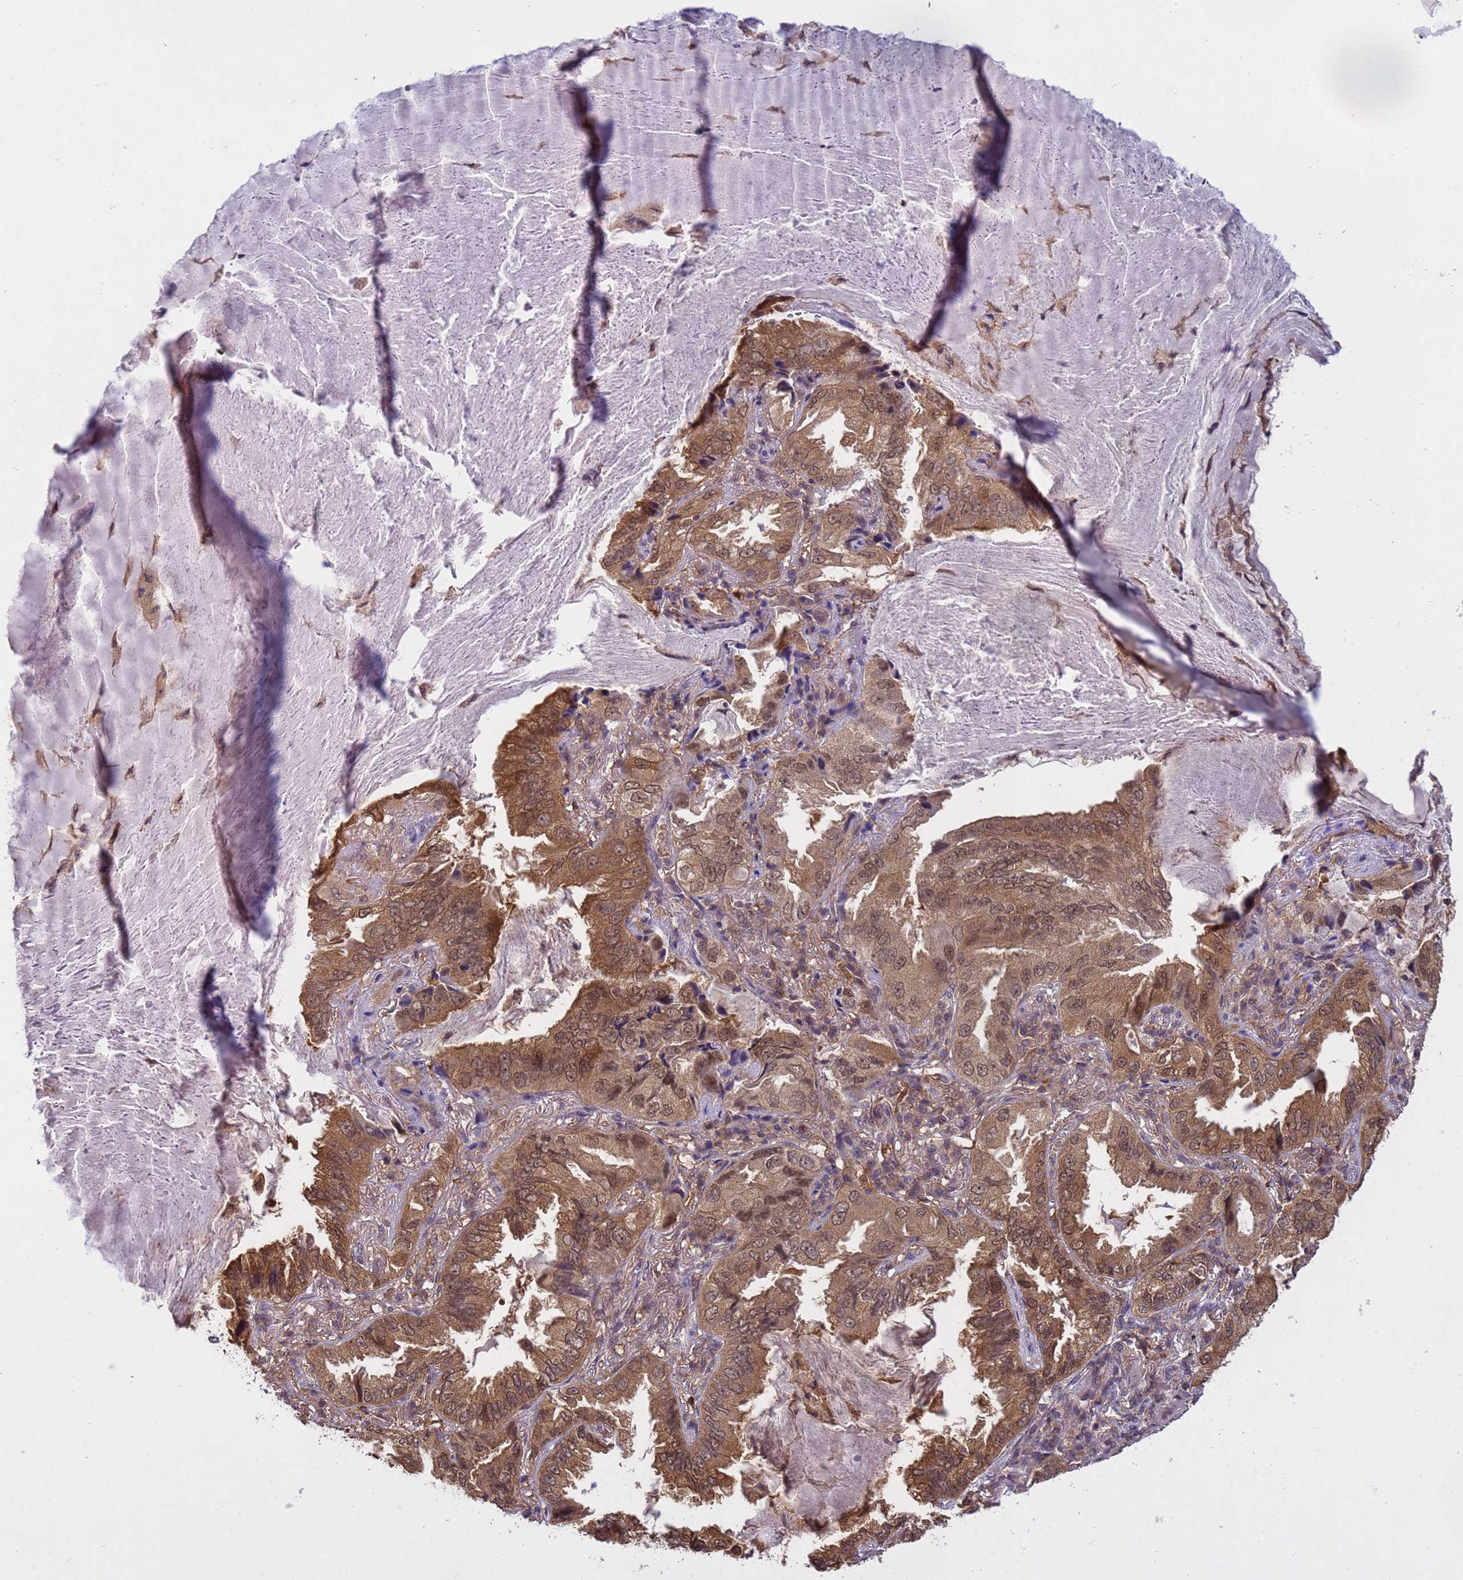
{"staining": {"intensity": "moderate", "quantity": ">75%", "location": "cytoplasmic/membranous,nuclear"}, "tissue": "lung cancer", "cell_type": "Tumor cells", "image_type": "cancer", "snomed": [{"axis": "morphology", "description": "Adenocarcinoma, NOS"}, {"axis": "topography", "description": "Lung"}], "caption": "IHC micrograph of neoplastic tissue: lung cancer (adenocarcinoma) stained using immunohistochemistry reveals medium levels of moderate protein expression localized specifically in the cytoplasmic/membranous and nuclear of tumor cells, appearing as a cytoplasmic/membranous and nuclear brown color.", "gene": "NPEPPS", "patient": {"sex": "female", "age": 69}}